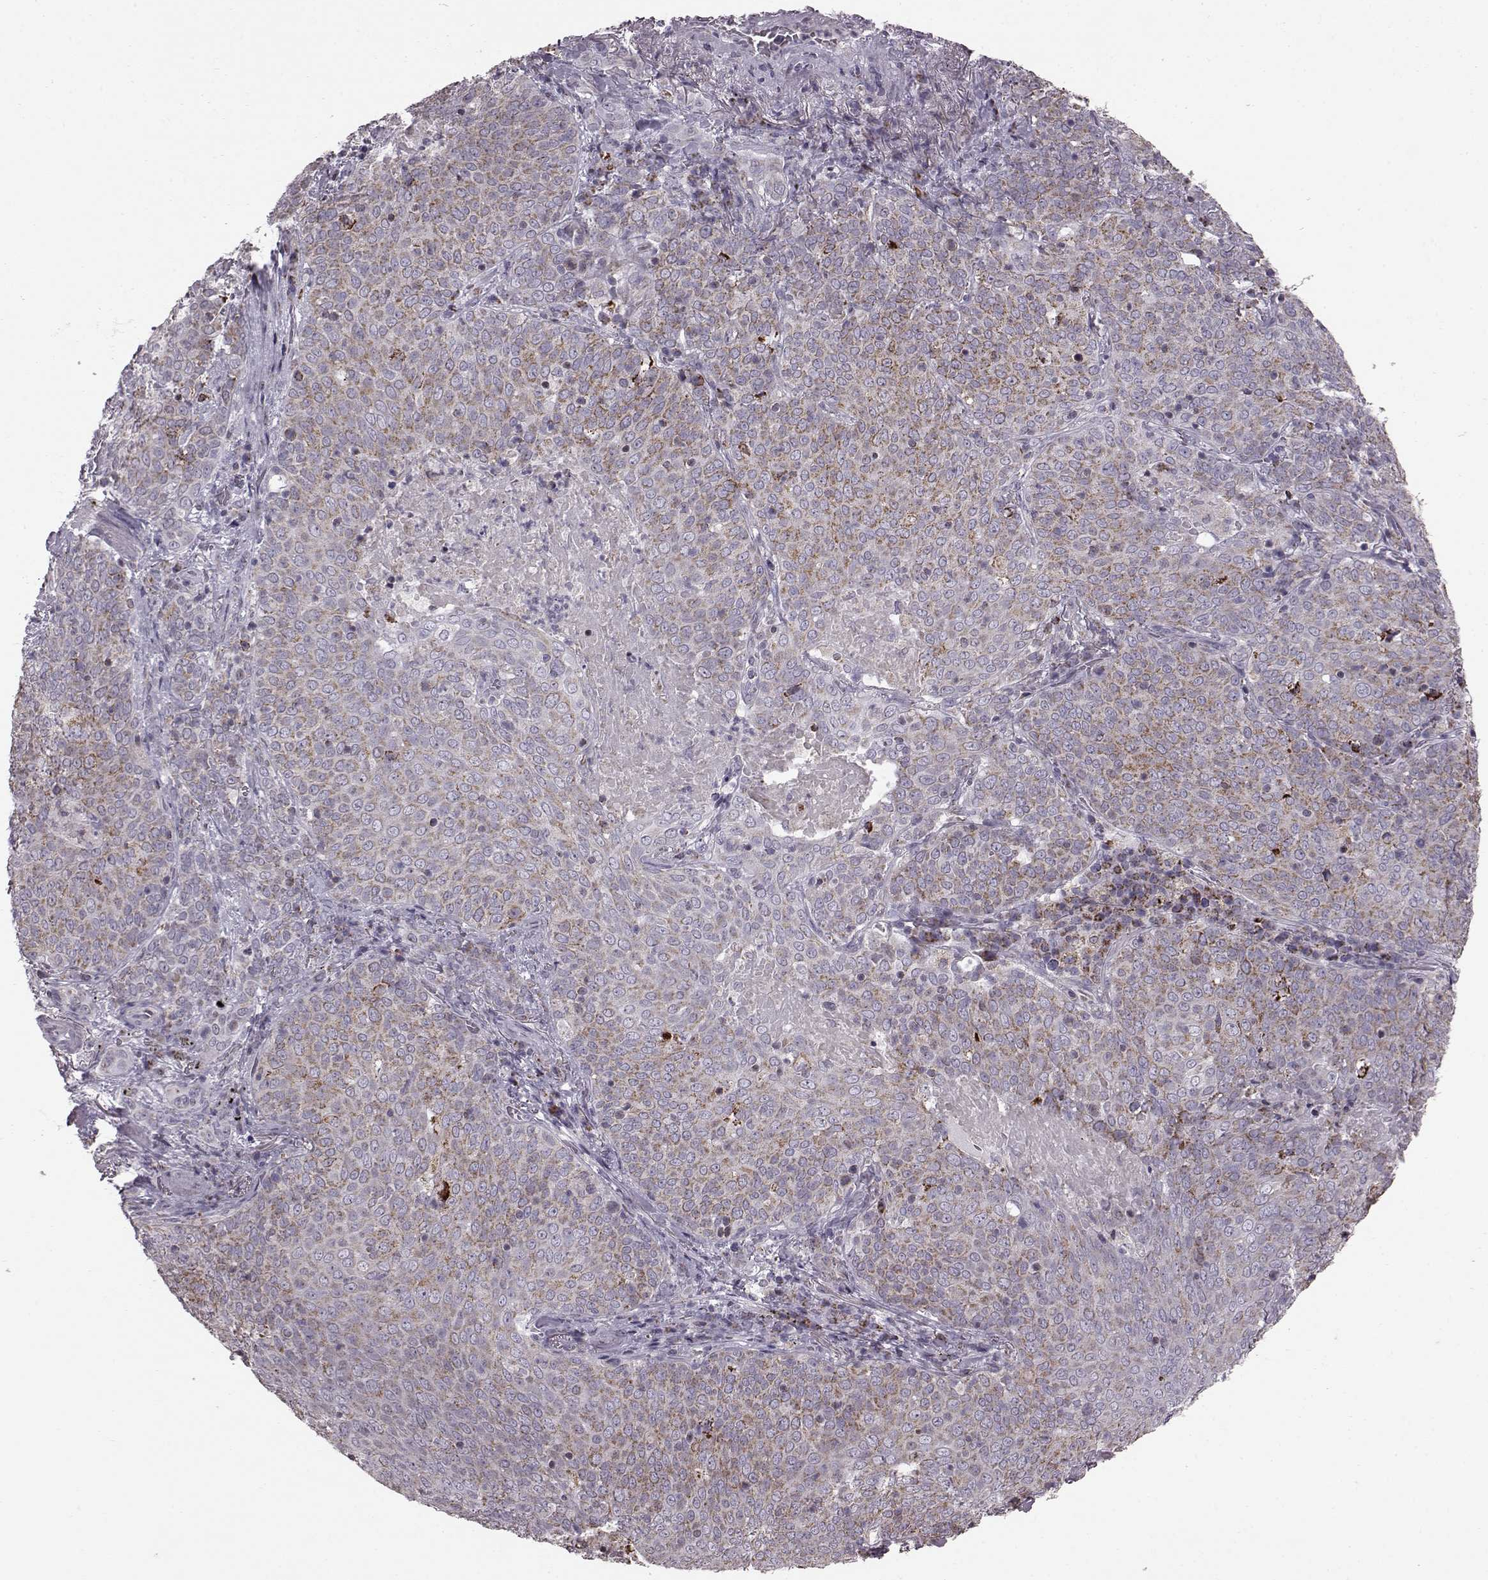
{"staining": {"intensity": "moderate", "quantity": ">75%", "location": "cytoplasmic/membranous"}, "tissue": "lung cancer", "cell_type": "Tumor cells", "image_type": "cancer", "snomed": [{"axis": "morphology", "description": "Squamous cell carcinoma, NOS"}, {"axis": "topography", "description": "Lung"}], "caption": "Immunohistochemistry (IHC) micrograph of lung squamous cell carcinoma stained for a protein (brown), which shows medium levels of moderate cytoplasmic/membranous positivity in approximately >75% of tumor cells.", "gene": "ATP5MF", "patient": {"sex": "male", "age": 82}}